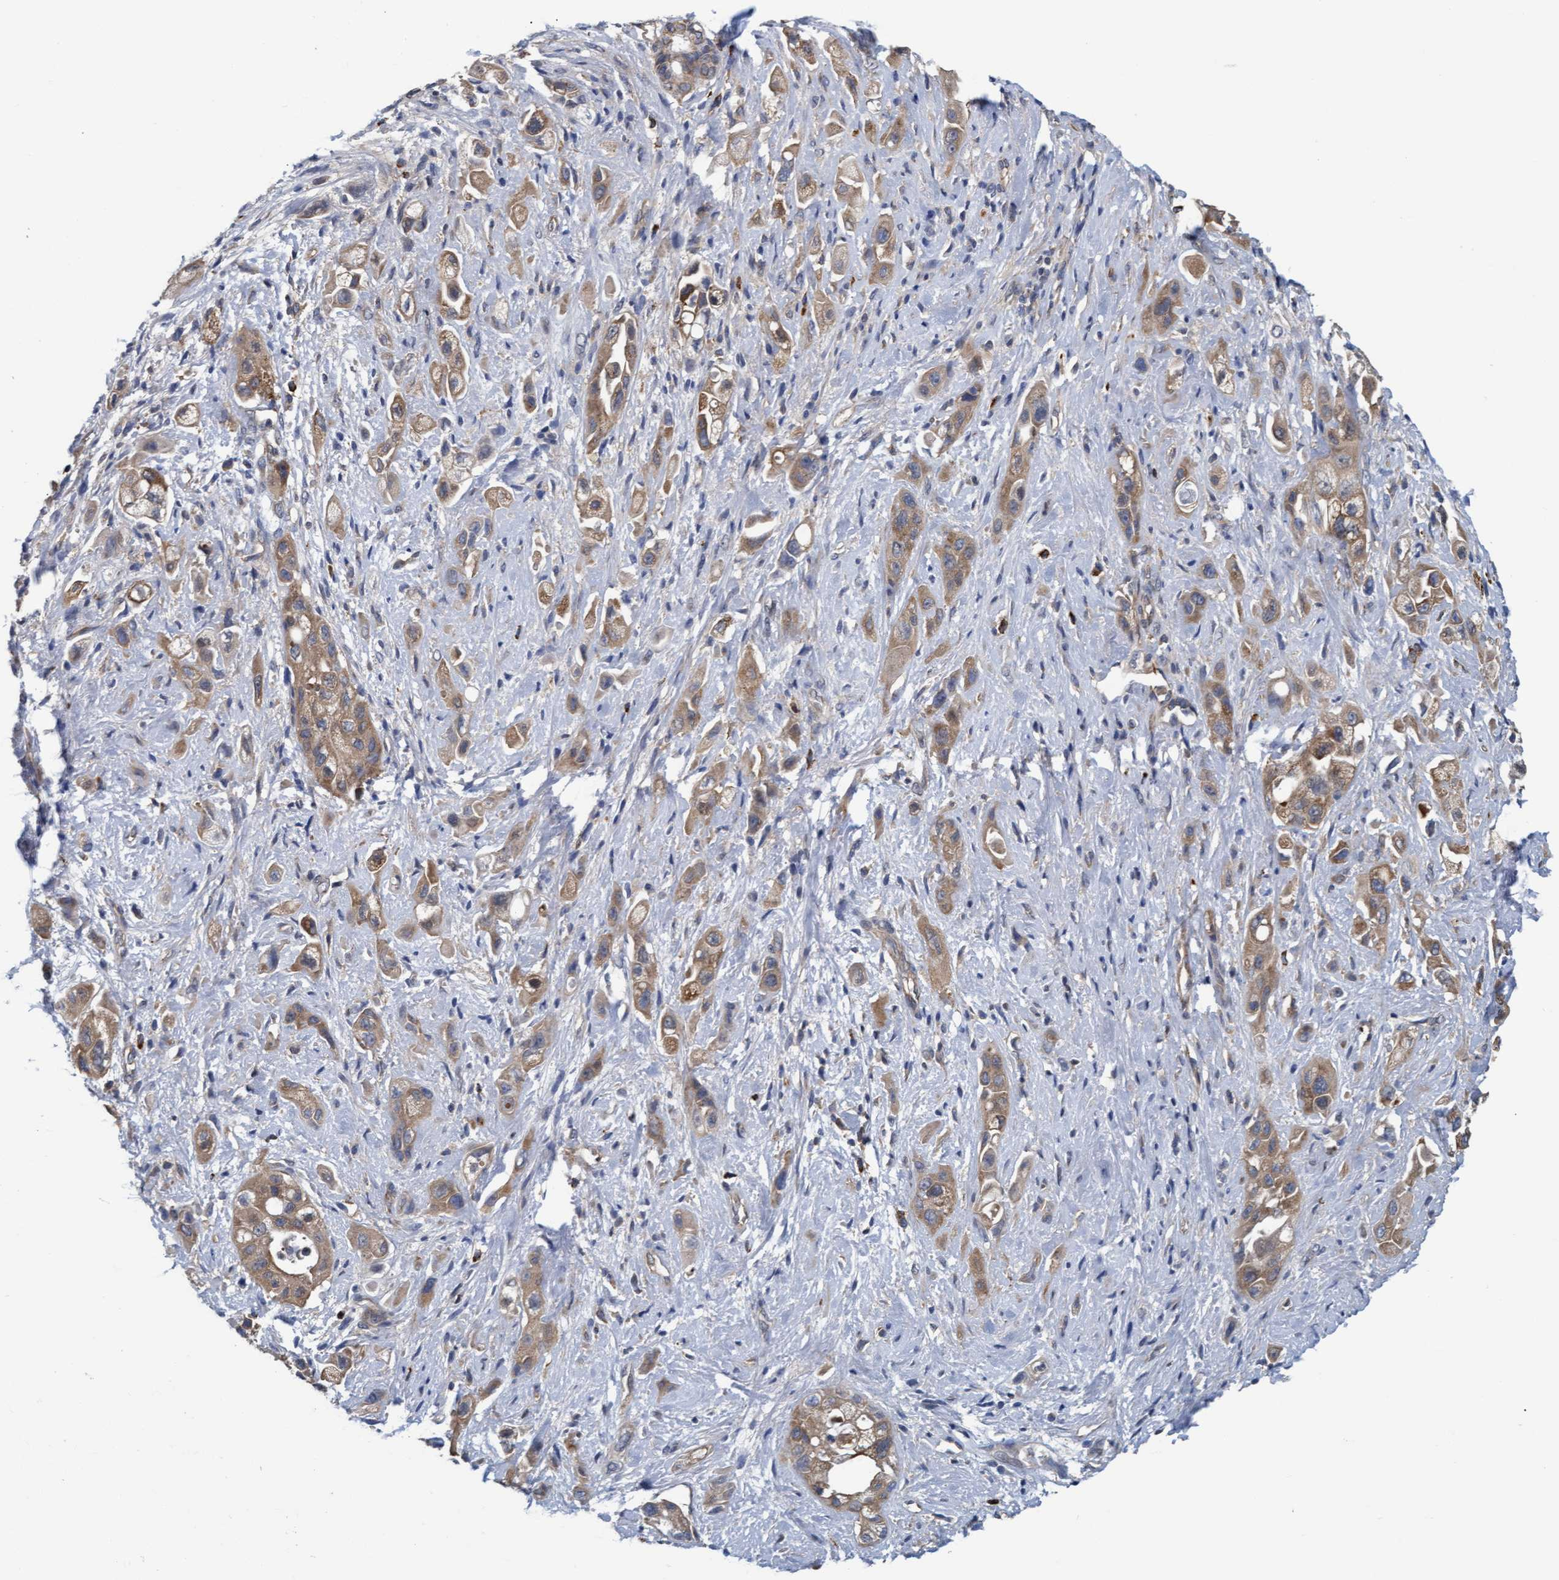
{"staining": {"intensity": "weak", "quantity": ">75%", "location": "cytoplasmic/membranous"}, "tissue": "pancreatic cancer", "cell_type": "Tumor cells", "image_type": "cancer", "snomed": [{"axis": "morphology", "description": "Adenocarcinoma, NOS"}, {"axis": "topography", "description": "Pancreas"}], "caption": "Human pancreatic cancer (adenocarcinoma) stained with a brown dye exhibits weak cytoplasmic/membranous positive staining in approximately >75% of tumor cells.", "gene": "LRSAM1", "patient": {"sex": "female", "age": 66}}